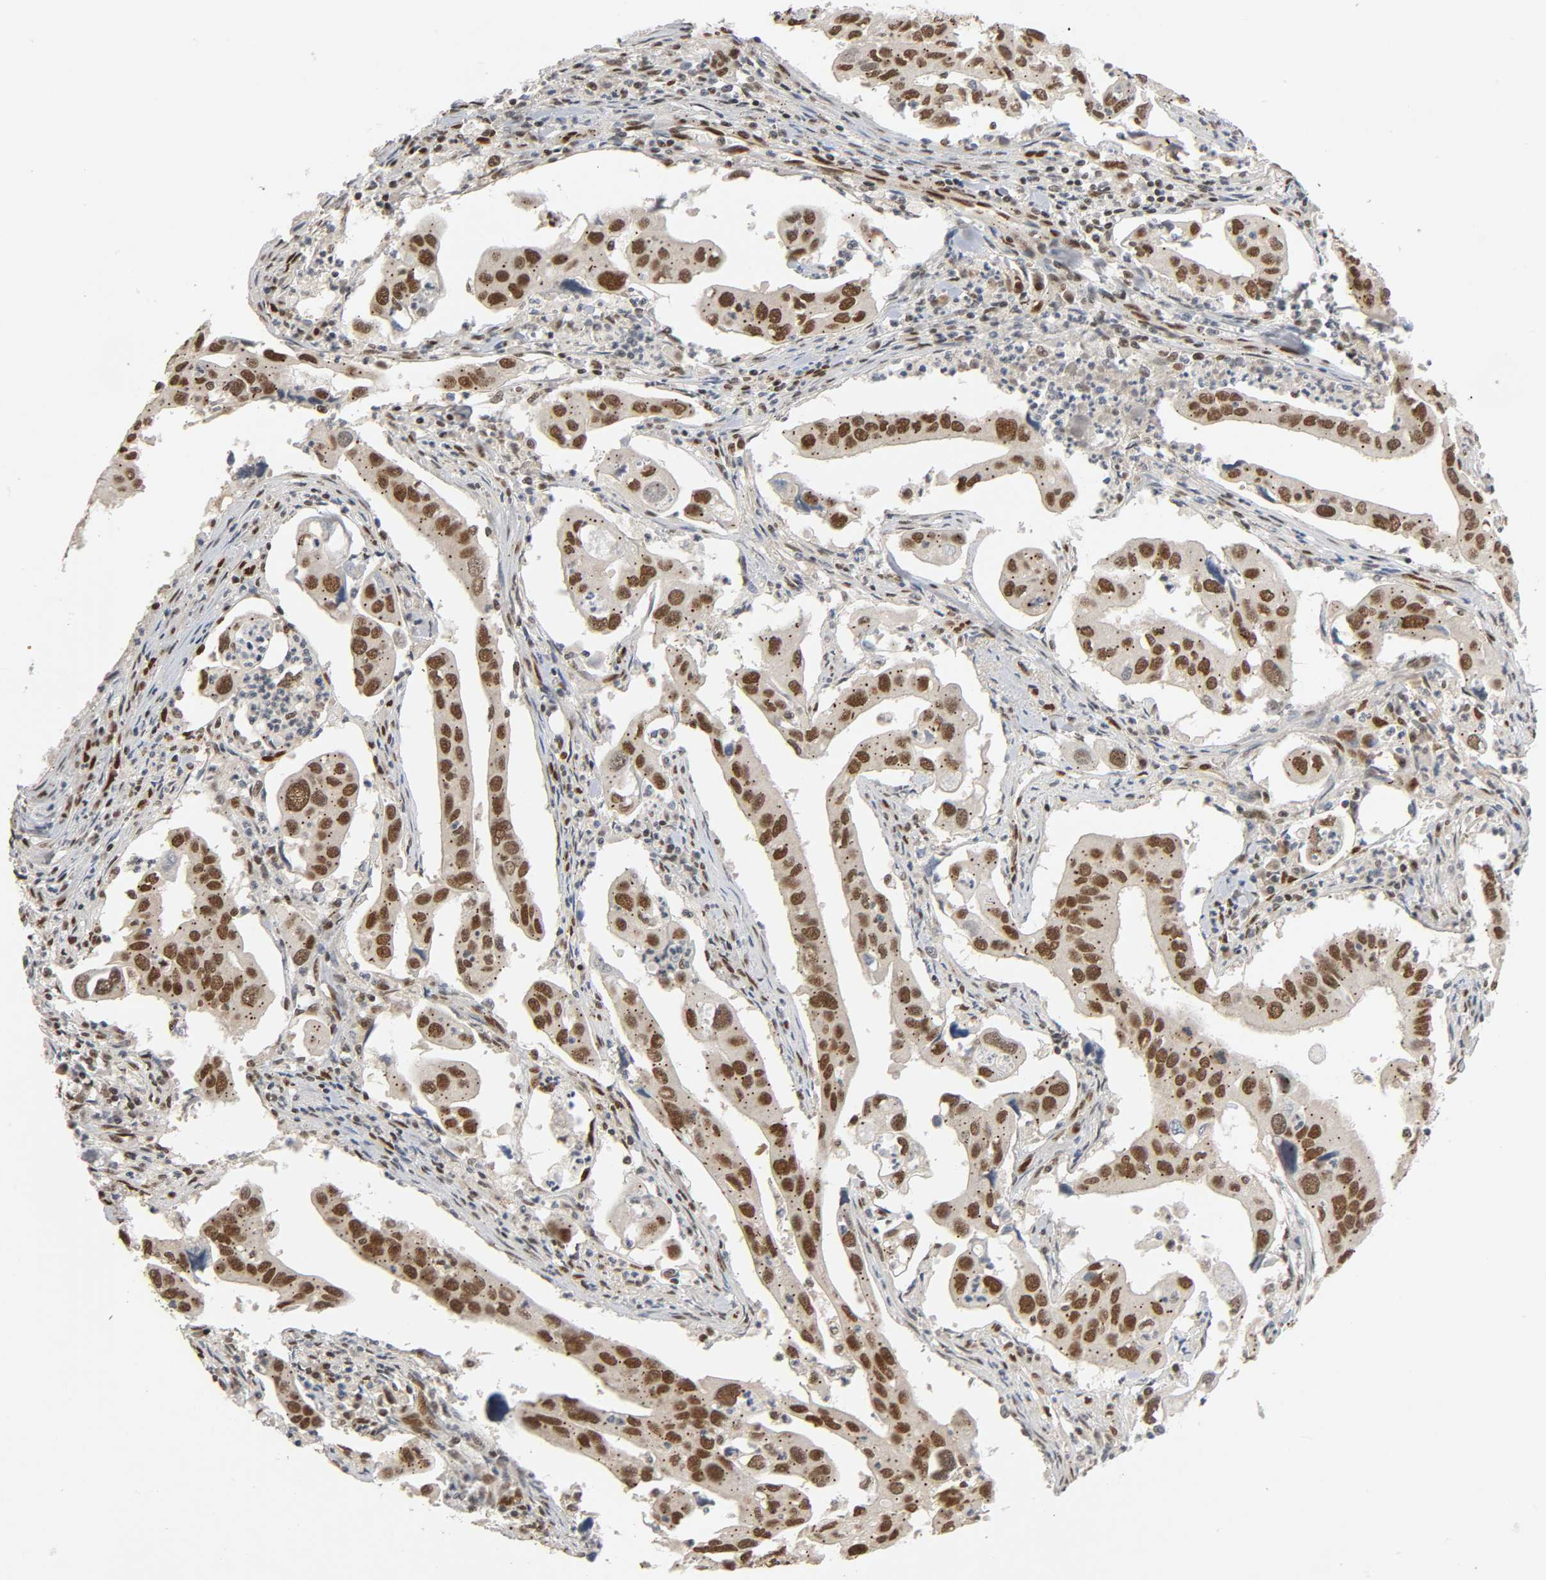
{"staining": {"intensity": "strong", "quantity": ">75%", "location": "nuclear"}, "tissue": "lung cancer", "cell_type": "Tumor cells", "image_type": "cancer", "snomed": [{"axis": "morphology", "description": "Adenocarcinoma, NOS"}, {"axis": "topography", "description": "Lung"}], "caption": "Human lung cancer (adenocarcinoma) stained with a brown dye displays strong nuclear positive positivity in approximately >75% of tumor cells.", "gene": "SMARCD1", "patient": {"sex": "male", "age": 48}}